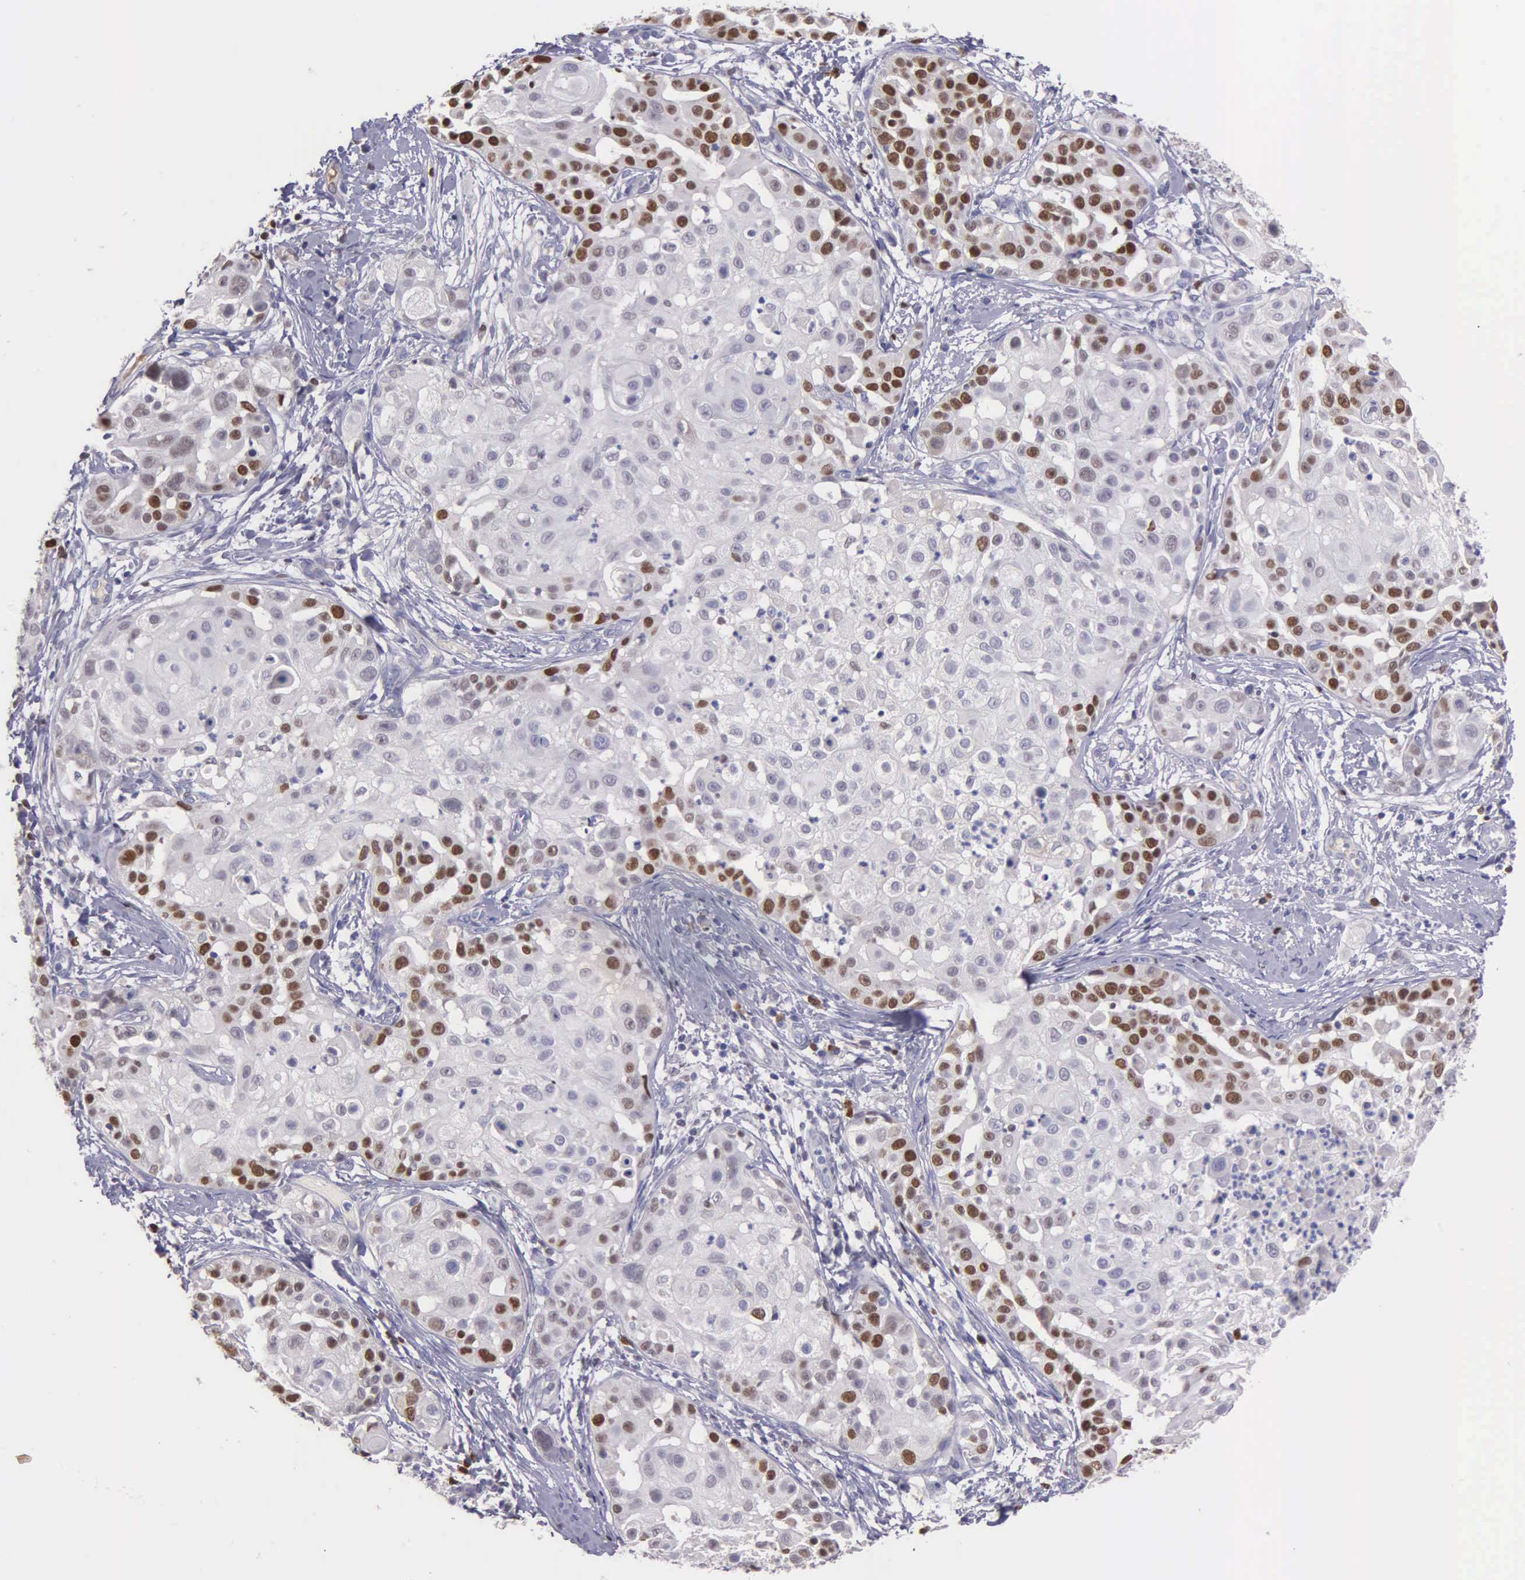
{"staining": {"intensity": "moderate", "quantity": "<25%", "location": "nuclear"}, "tissue": "skin cancer", "cell_type": "Tumor cells", "image_type": "cancer", "snomed": [{"axis": "morphology", "description": "Squamous cell carcinoma, NOS"}, {"axis": "topography", "description": "Skin"}], "caption": "Tumor cells show low levels of moderate nuclear staining in about <25% of cells in squamous cell carcinoma (skin).", "gene": "MCM5", "patient": {"sex": "female", "age": 57}}